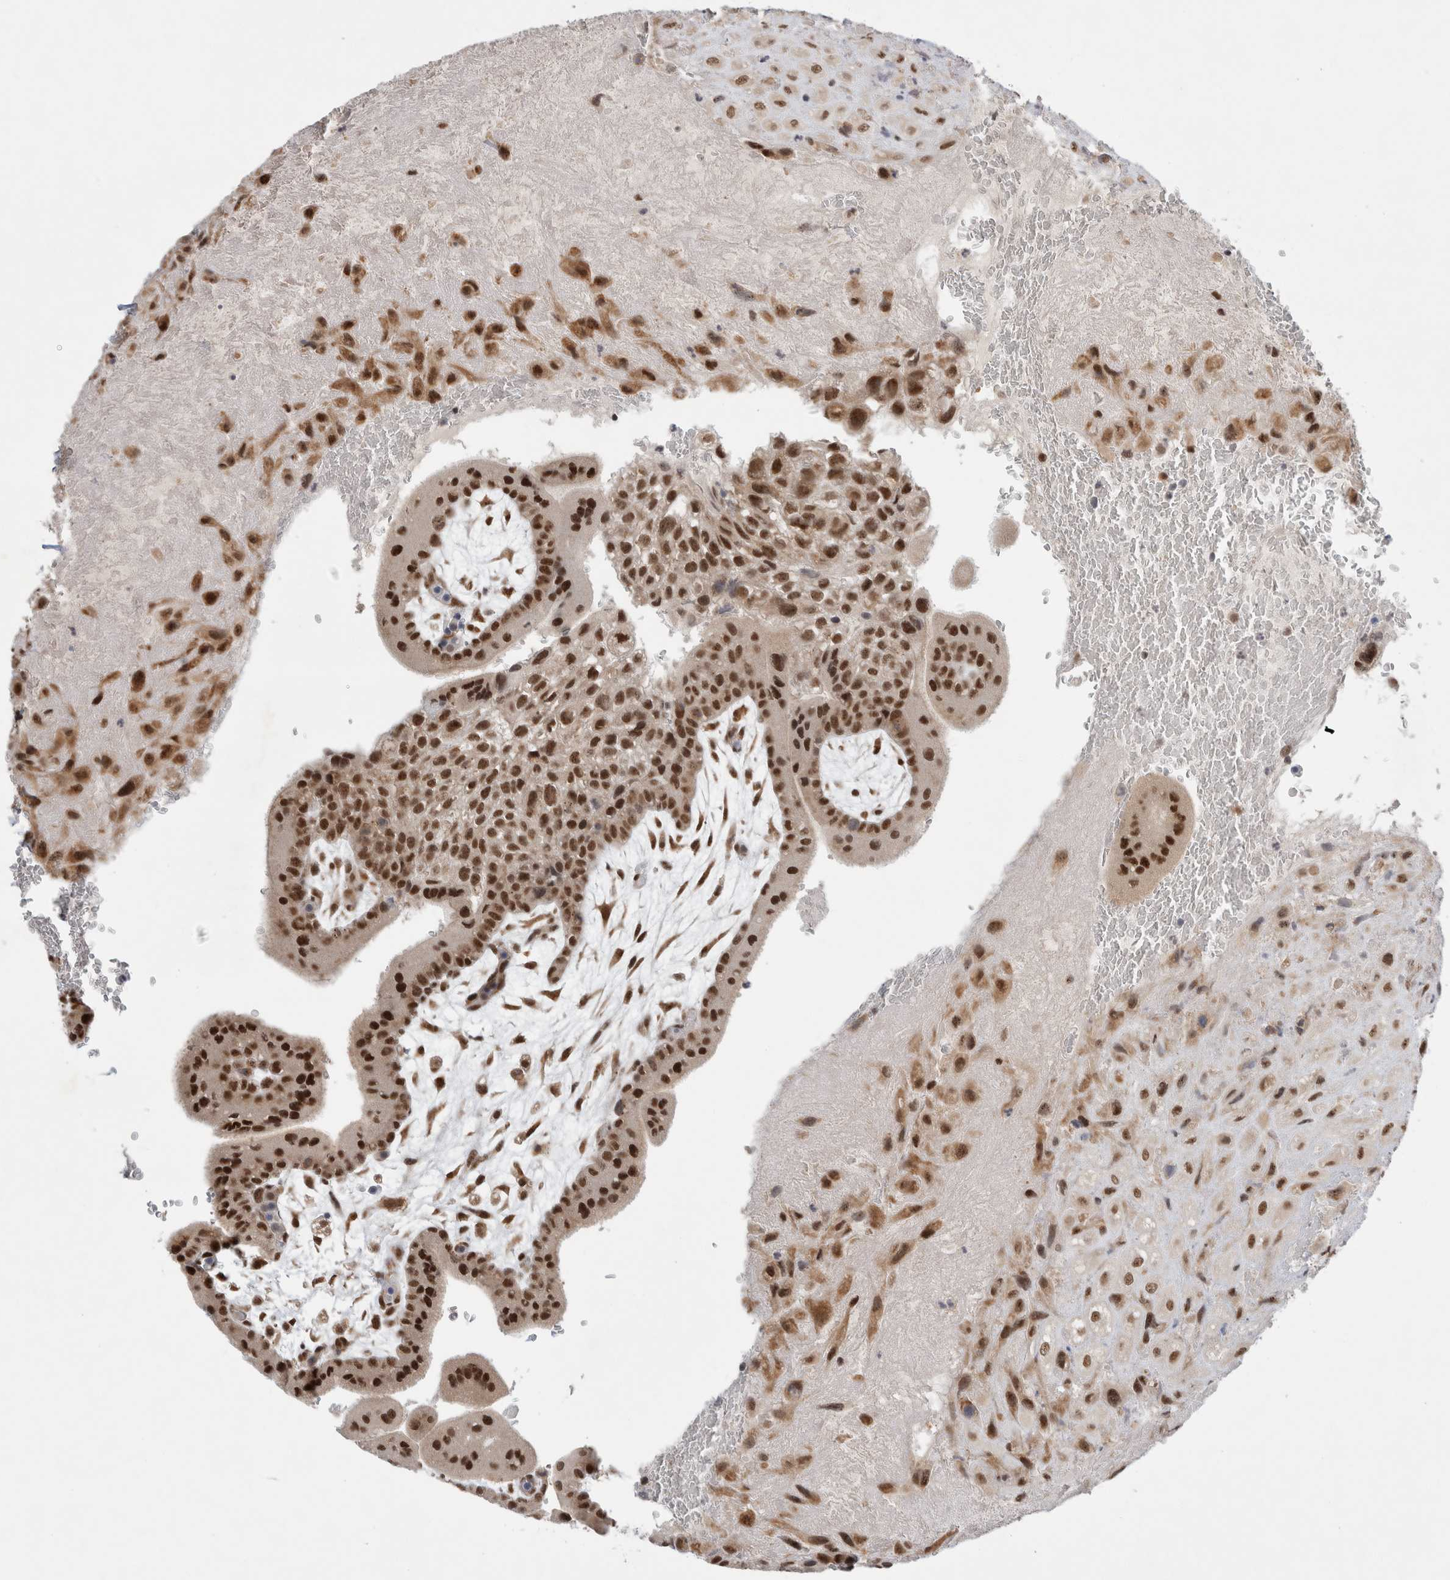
{"staining": {"intensity": "strong", "quantity": ">75%", "location": "cytoplasmic/membranous,nuclear"}, "tissue": "placenta", "cell_type": "Decidual cells", "image_type": "normal", "snomed": [{"axis": "morphology", "description": "Normal tissue, NOS"}, {"axis": "topography", "description": "Placenta"}], "caption": "Protein expression analysis of normal placenta demonstrates strong cytoplasmic/membranous,nuclear positivity in about >75% of decidual cells.", "gene": "NCAPG2", "patient": {"sex": "female", "age": 35}}